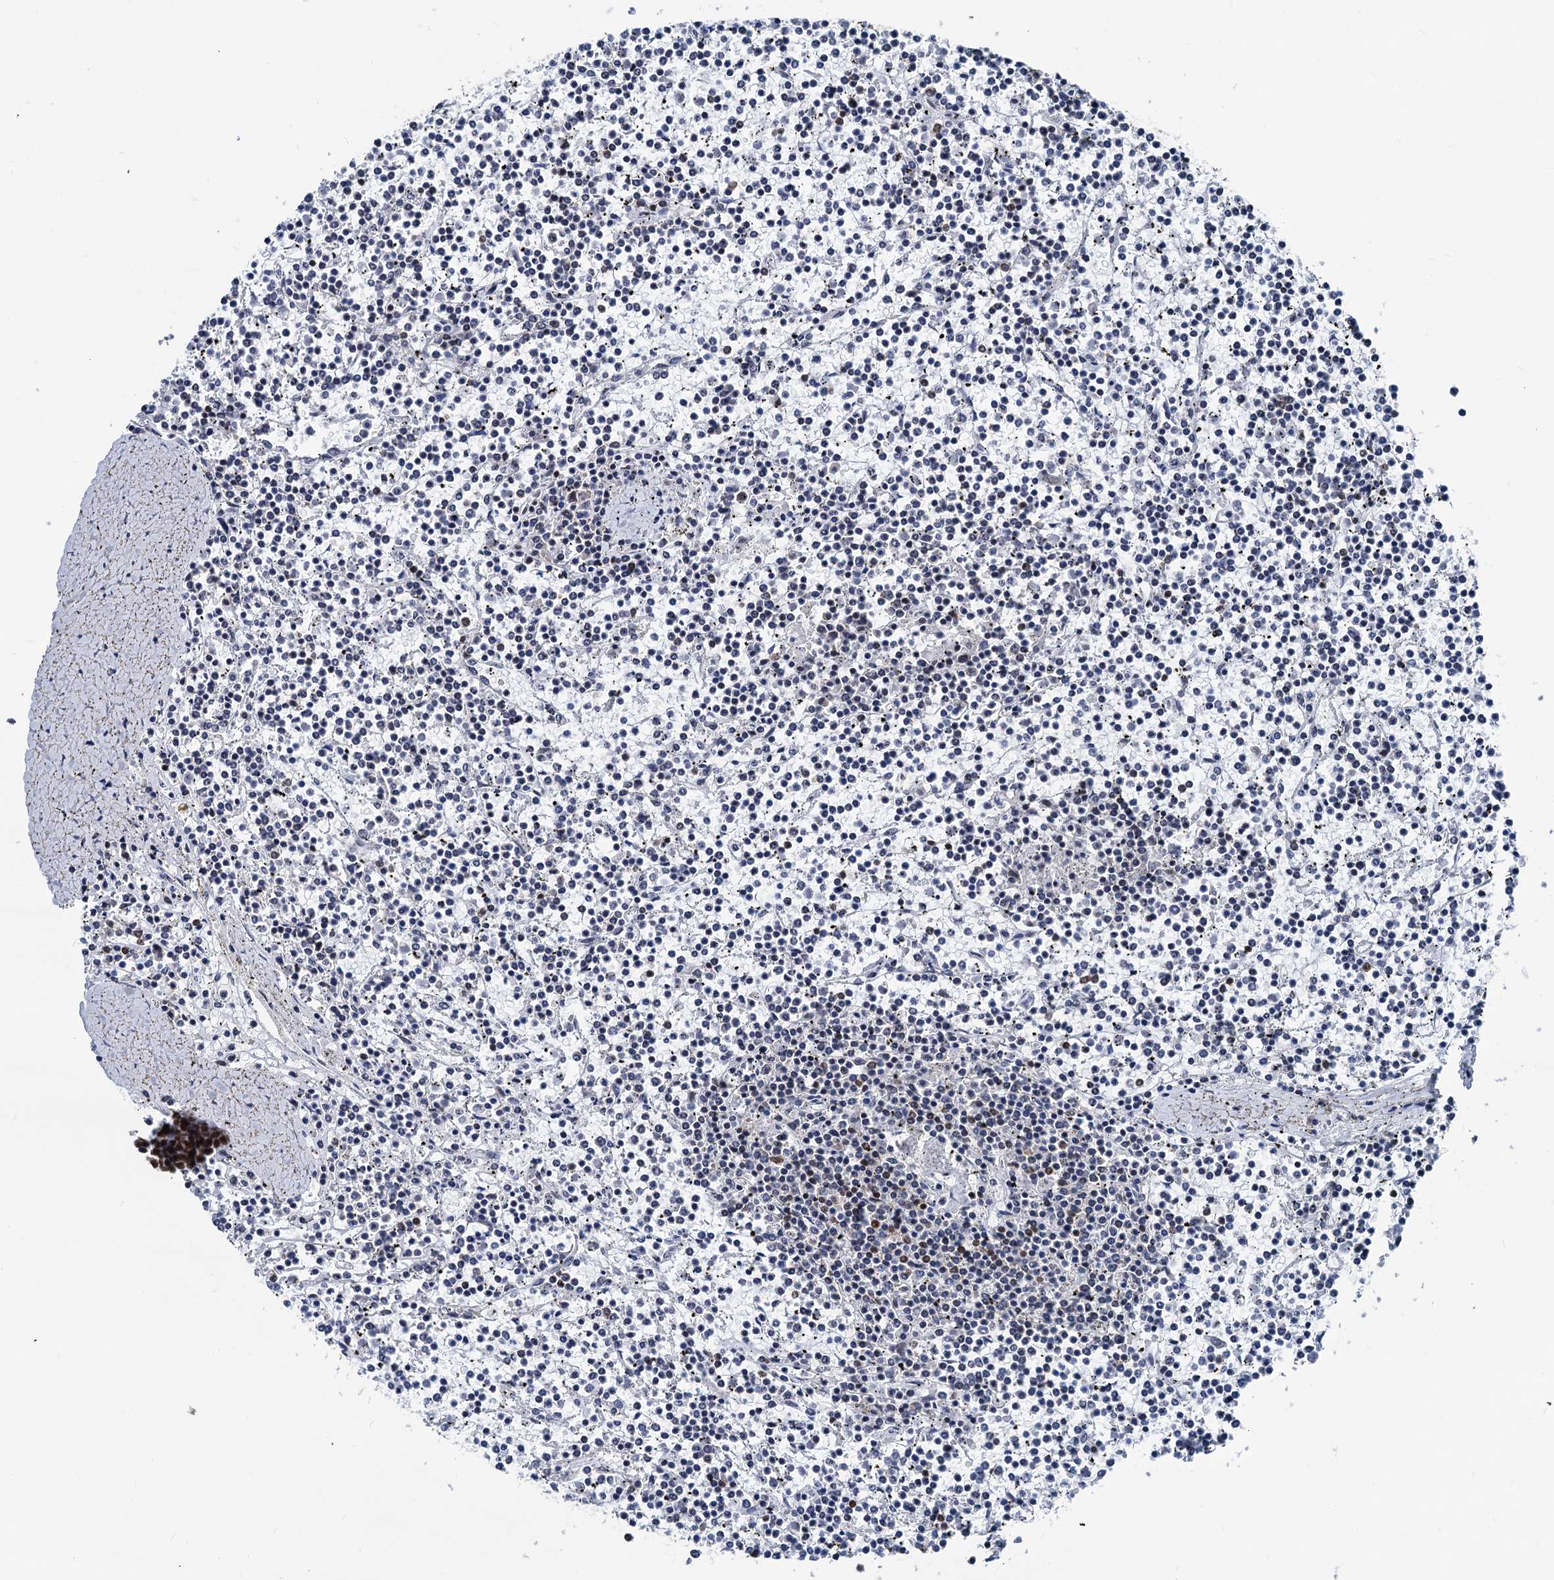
{"staining": {"intensity": "moderate", "quantity": "<25%", "location": "nuclear"}, "tissue": "lymphoma", "cell_type": "Tumor cells", "image_type": "cancer", "snomed": [{"axis": "morphology", "description": "Malignant lymphoma, non-Hodgkin's type, Low grade"}, {"axis": "topography", "description": "Spleen"}], "caption": "Brown immunohistochemical staining in human malignant lymphoma, non-Hodgkin's type (low-grade) shows moderate nuclear staining in approximately <25% of tumor cells.", "gene": "DDX23", "patient": {"sex": "female", "age": 19}}